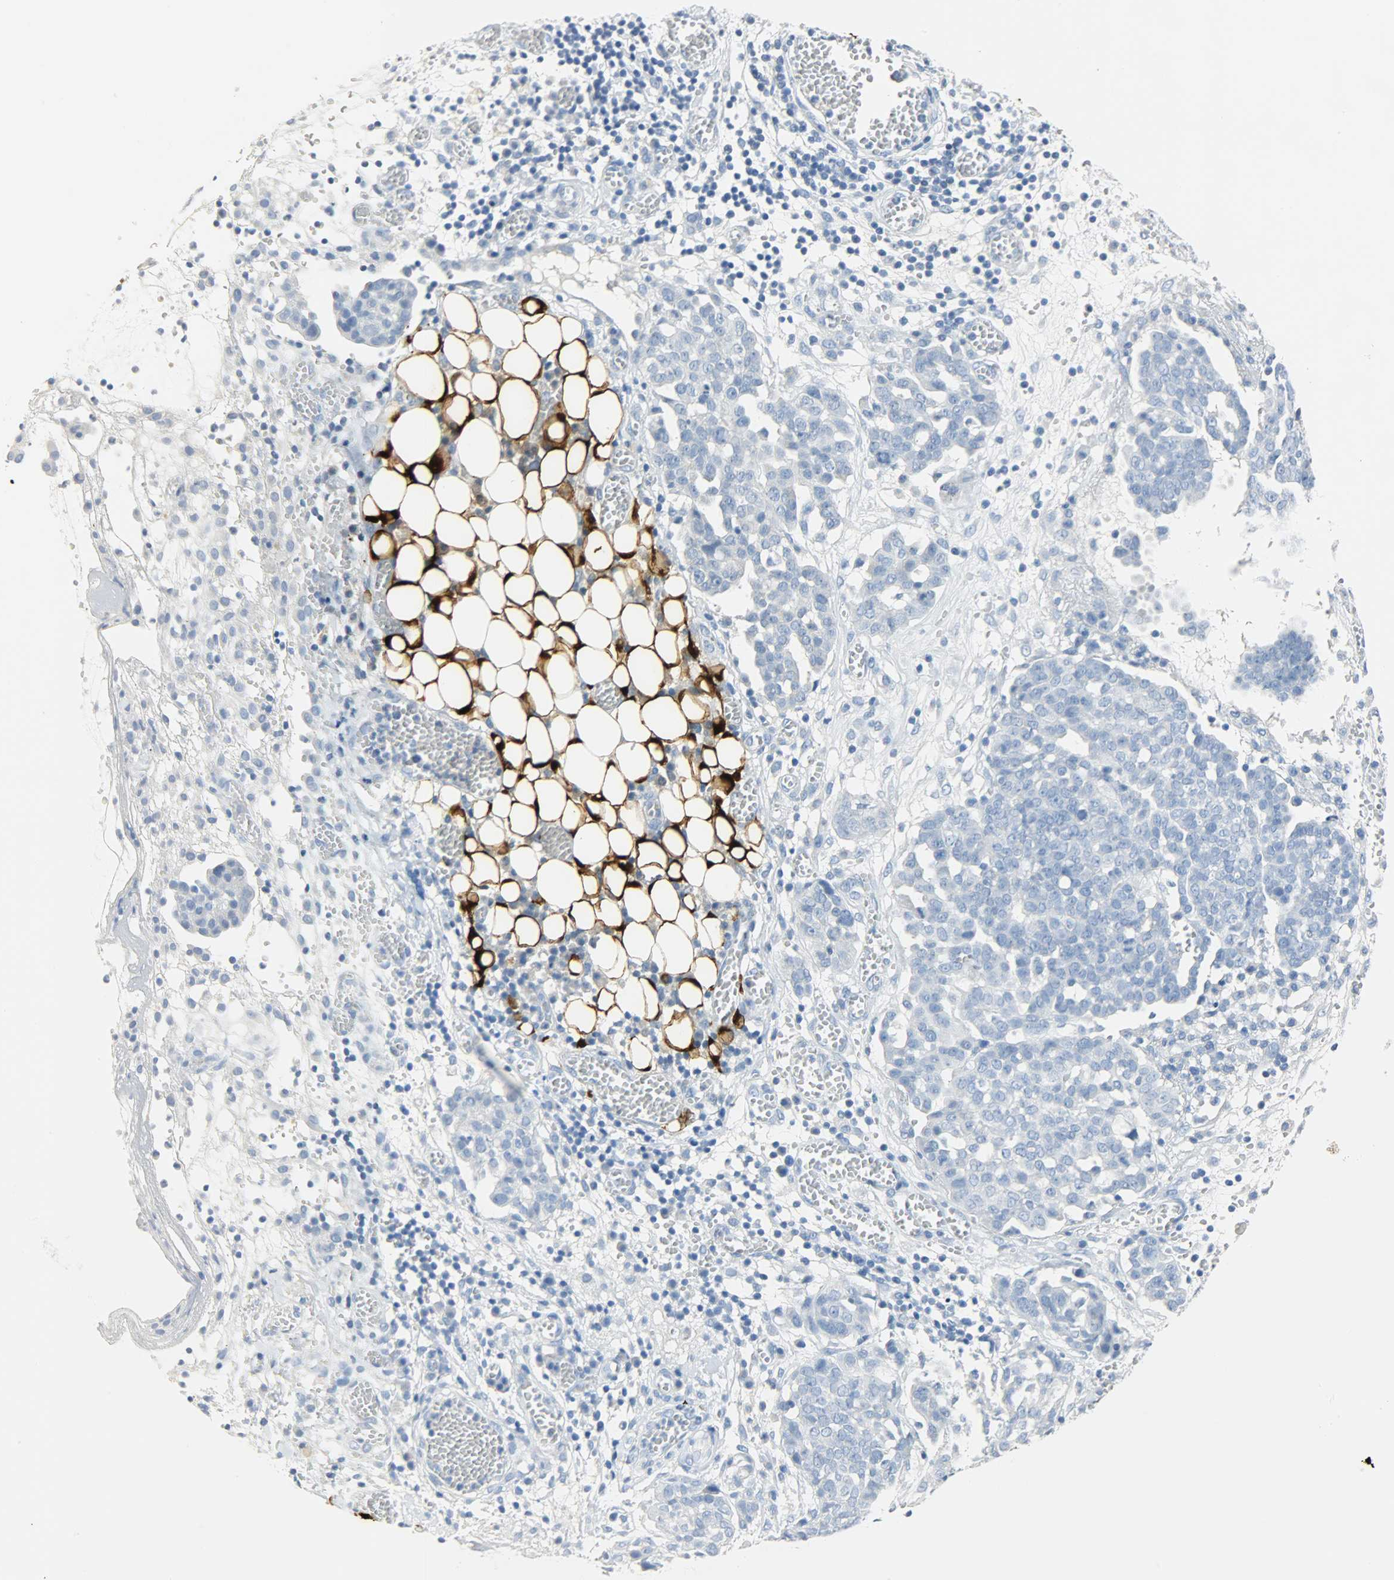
{"staining": {"intensity": "negative", "quantity": "none", "location": "none"}, "tissue": "ovarian cancer", "cell_type": "Tumor cells", "image_type": "cancer", "snomed": [{"axis": "morphology", "description": "Cystadenocarcinoma, serous, NOS"}, {"axis": "topography", "description": "Soft tissue"}, {"axis": "topography", "description": "Ovary"}], "caption": "Tumor cells are negative for brown protein staining in ovarian cancer (serous cystadenocarcinoma). The staining was performed using DAB to visualize the protein expression in brown, while the nuclei were stained in blue with hematoxylin (Magnification: 20x).", "gene": "CA3", "patient": {"sex": "female", "age": 57}}